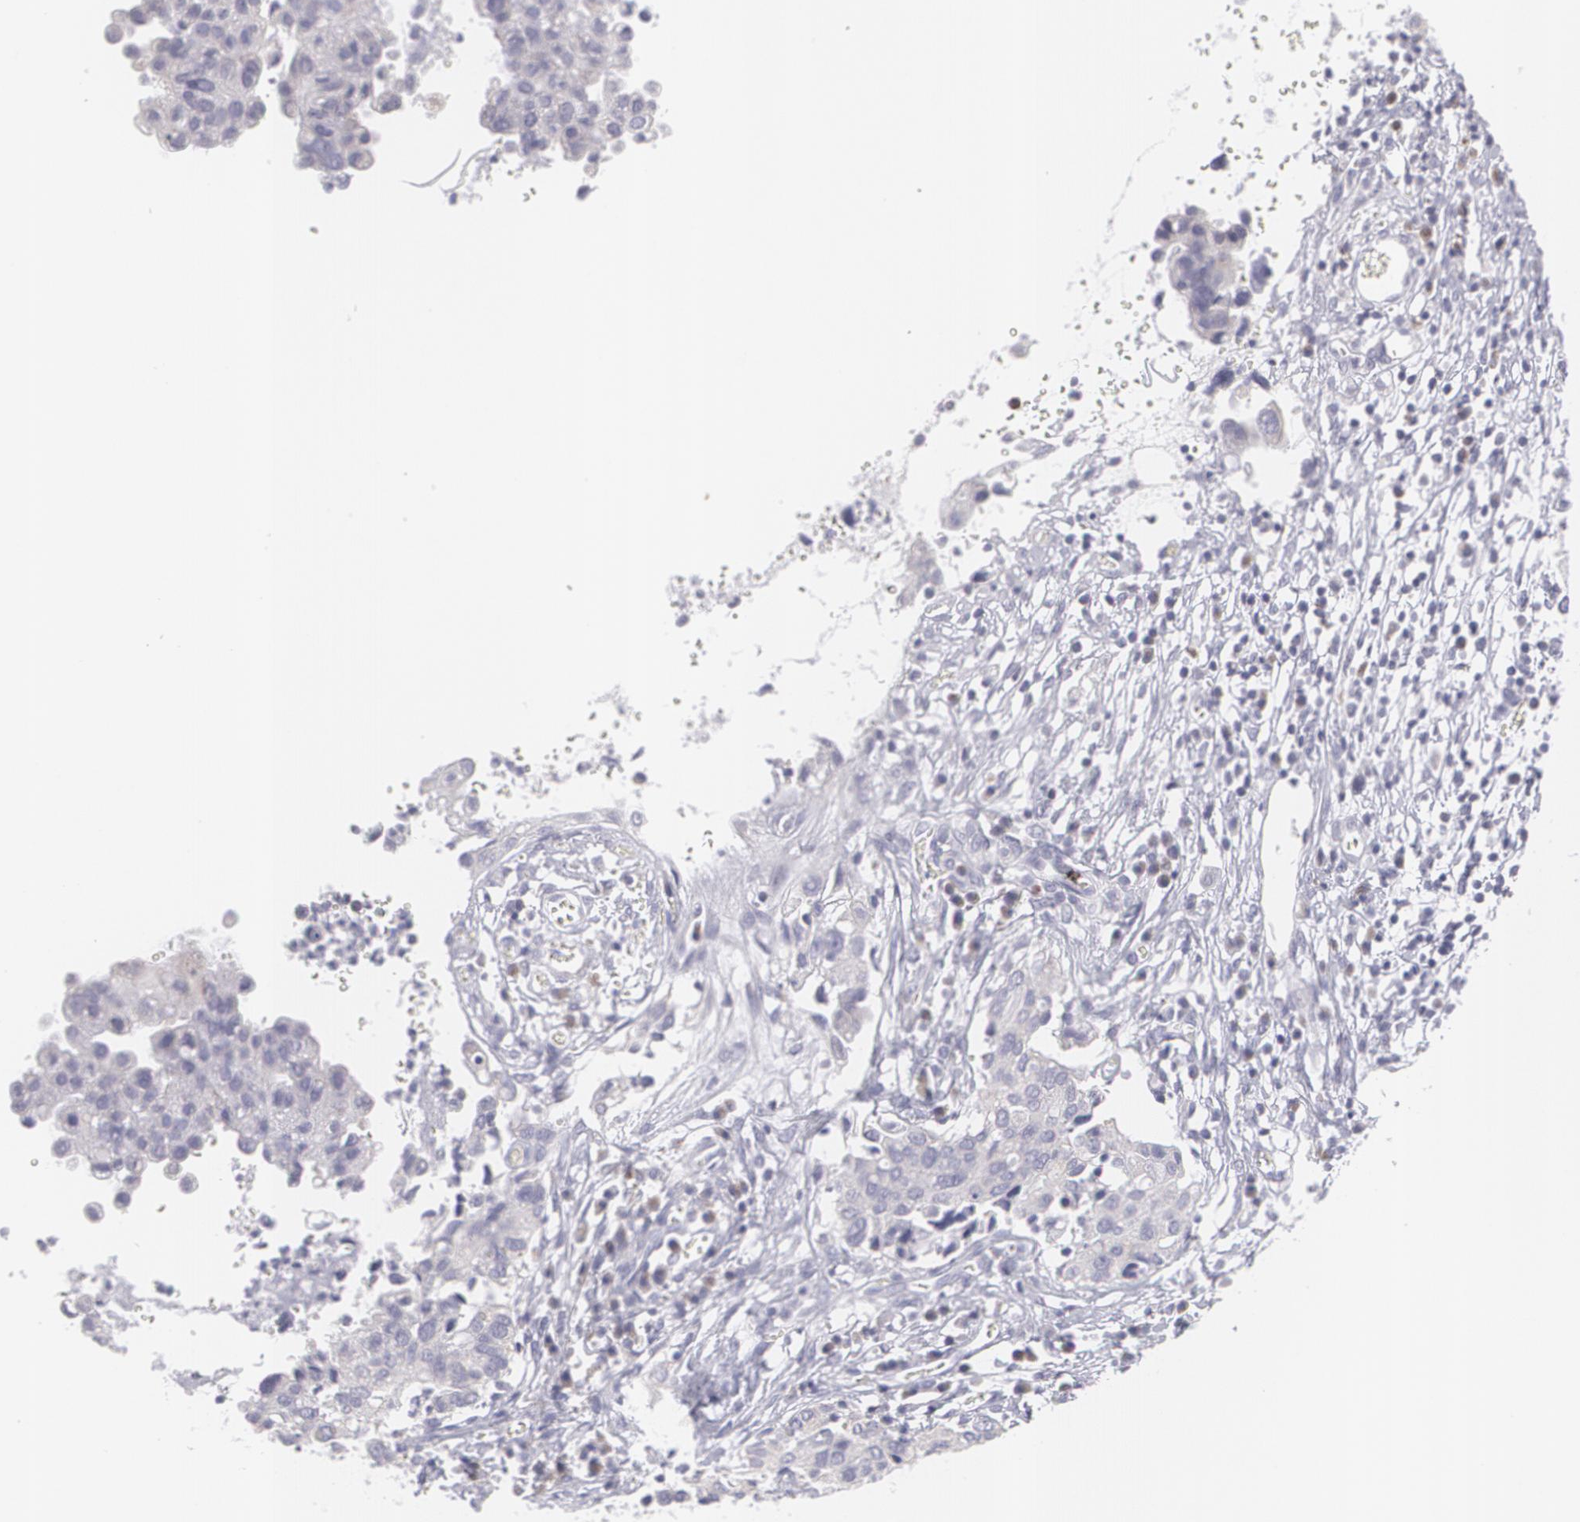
{"staining": {"intensity": "negative", "quantity": "none", "location": "none"}, "tissue": "cervical cancer", "cell_type": "Tumor cells", "image_type": "cancer", "snomed": [{"axis": "morphology", "description": "Normal tissue, NOS"}, {"axis": "morphology", "description": "Squamous cell carcinoma, NOS"}, {"axis": "topography", "description": "Cervix"}], "caption": "This is a histopathology image of IHC staining of cervical cancer (squamous cell carcinoma), which shows no staining in tumor cells.", "gene": "MBNL3", "patient": {"sex": "female", "age": 45}}